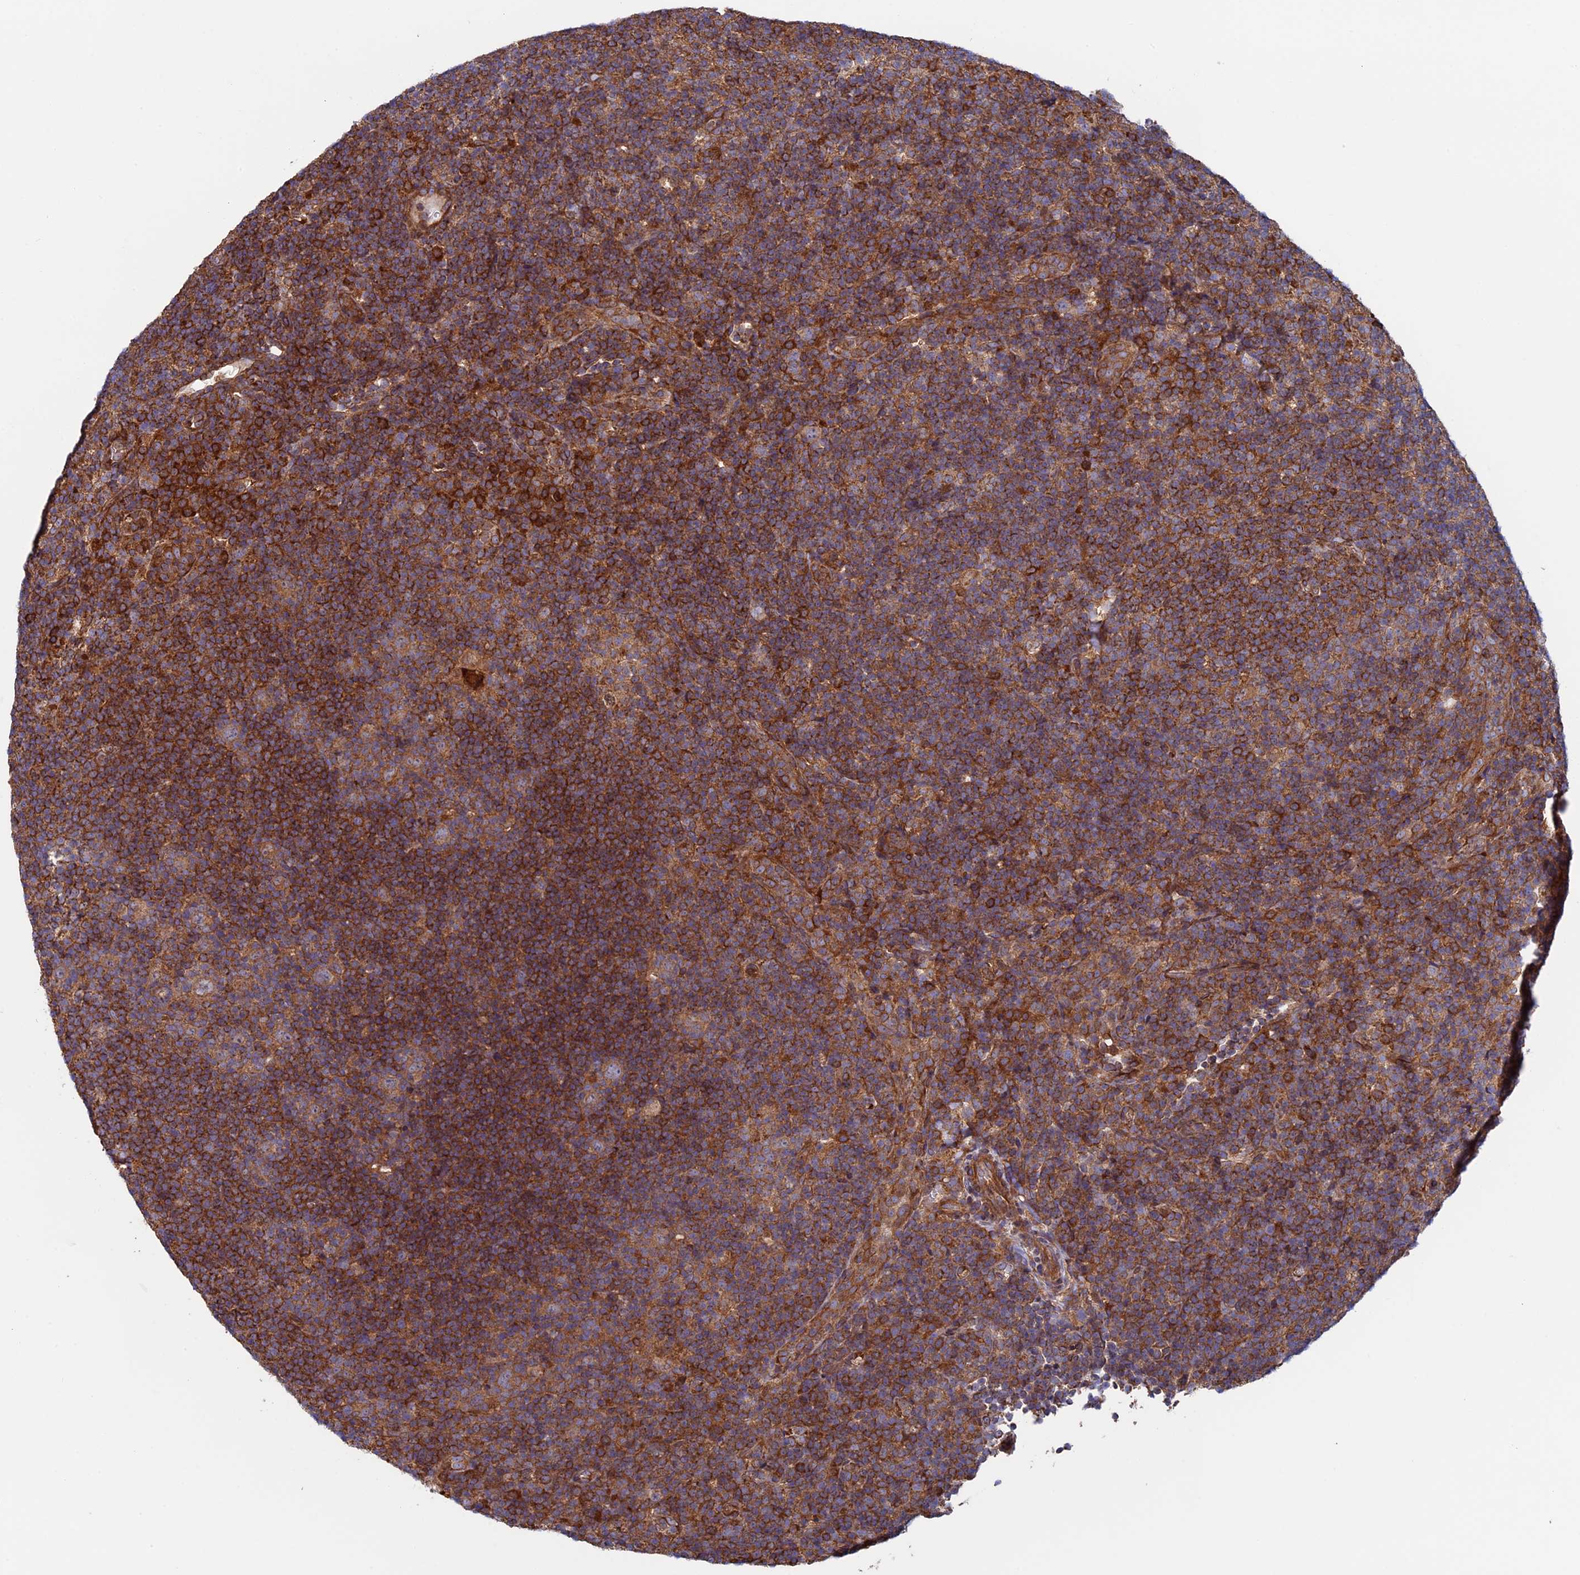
{"staining": {"intensity": "moderate", "quantity": ">75%", "location": "cytoplasmic/membranous"}, "tissue": "lymphoma", "cell_type": "Tumor cells", "image_type": "cancer", "snomed": [{"axis": "morphology", "description": "Hodgkin's disease, NOS"}, {"axis": "topography", "description": "Lymph node"}], "caption": "A photomicrograph of Hodgkin's disease stained for a protein demonstrates moderate cytoplasmic/membranous brown staining in tumor cells. The staining is performed using DAB brown chromogen to label protein expression. The nuclei are counter-stained blue using hematoxylin.", "gene": "CCDC8", "patient": {"sex": "female", "age": 57}}